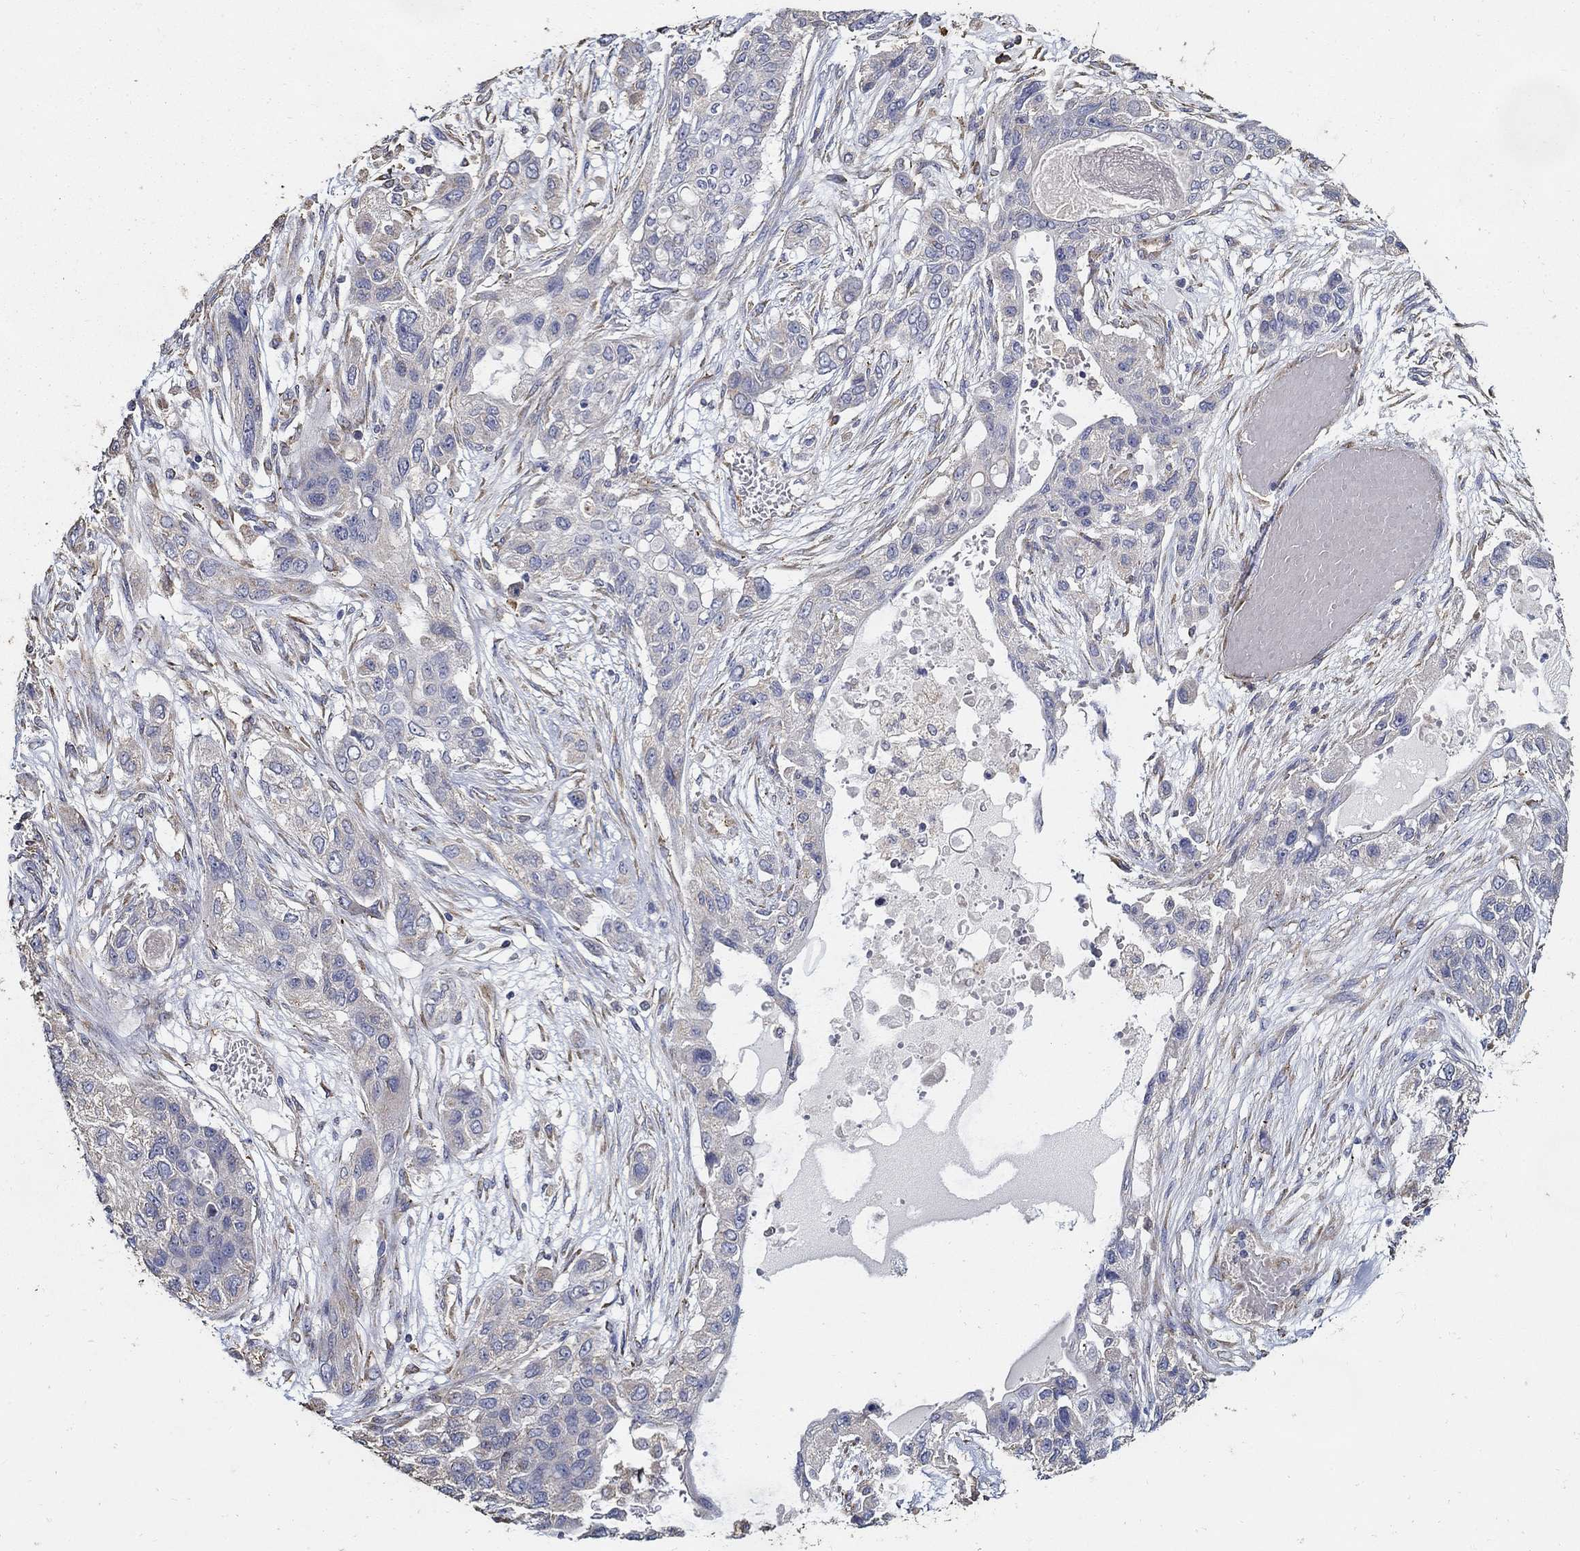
{"staining": {"intensity": "negative", "quantity": "none", "location": "none"}, "tissue": "lung cancer", "cell_type": "Tumor cells", "image_type": "cancer", "snomed": [{"axis": "morphology", "description": "Squamous cell carcinoma, NOS"}, {"axis": "topography", "description": "Lung"}], "caption": "Human lung cancer stained for a protein using IHC shows no staining in tumor cells.", "gene": "EMILIN3", "patient": {"sex": "female", "age": 70}}